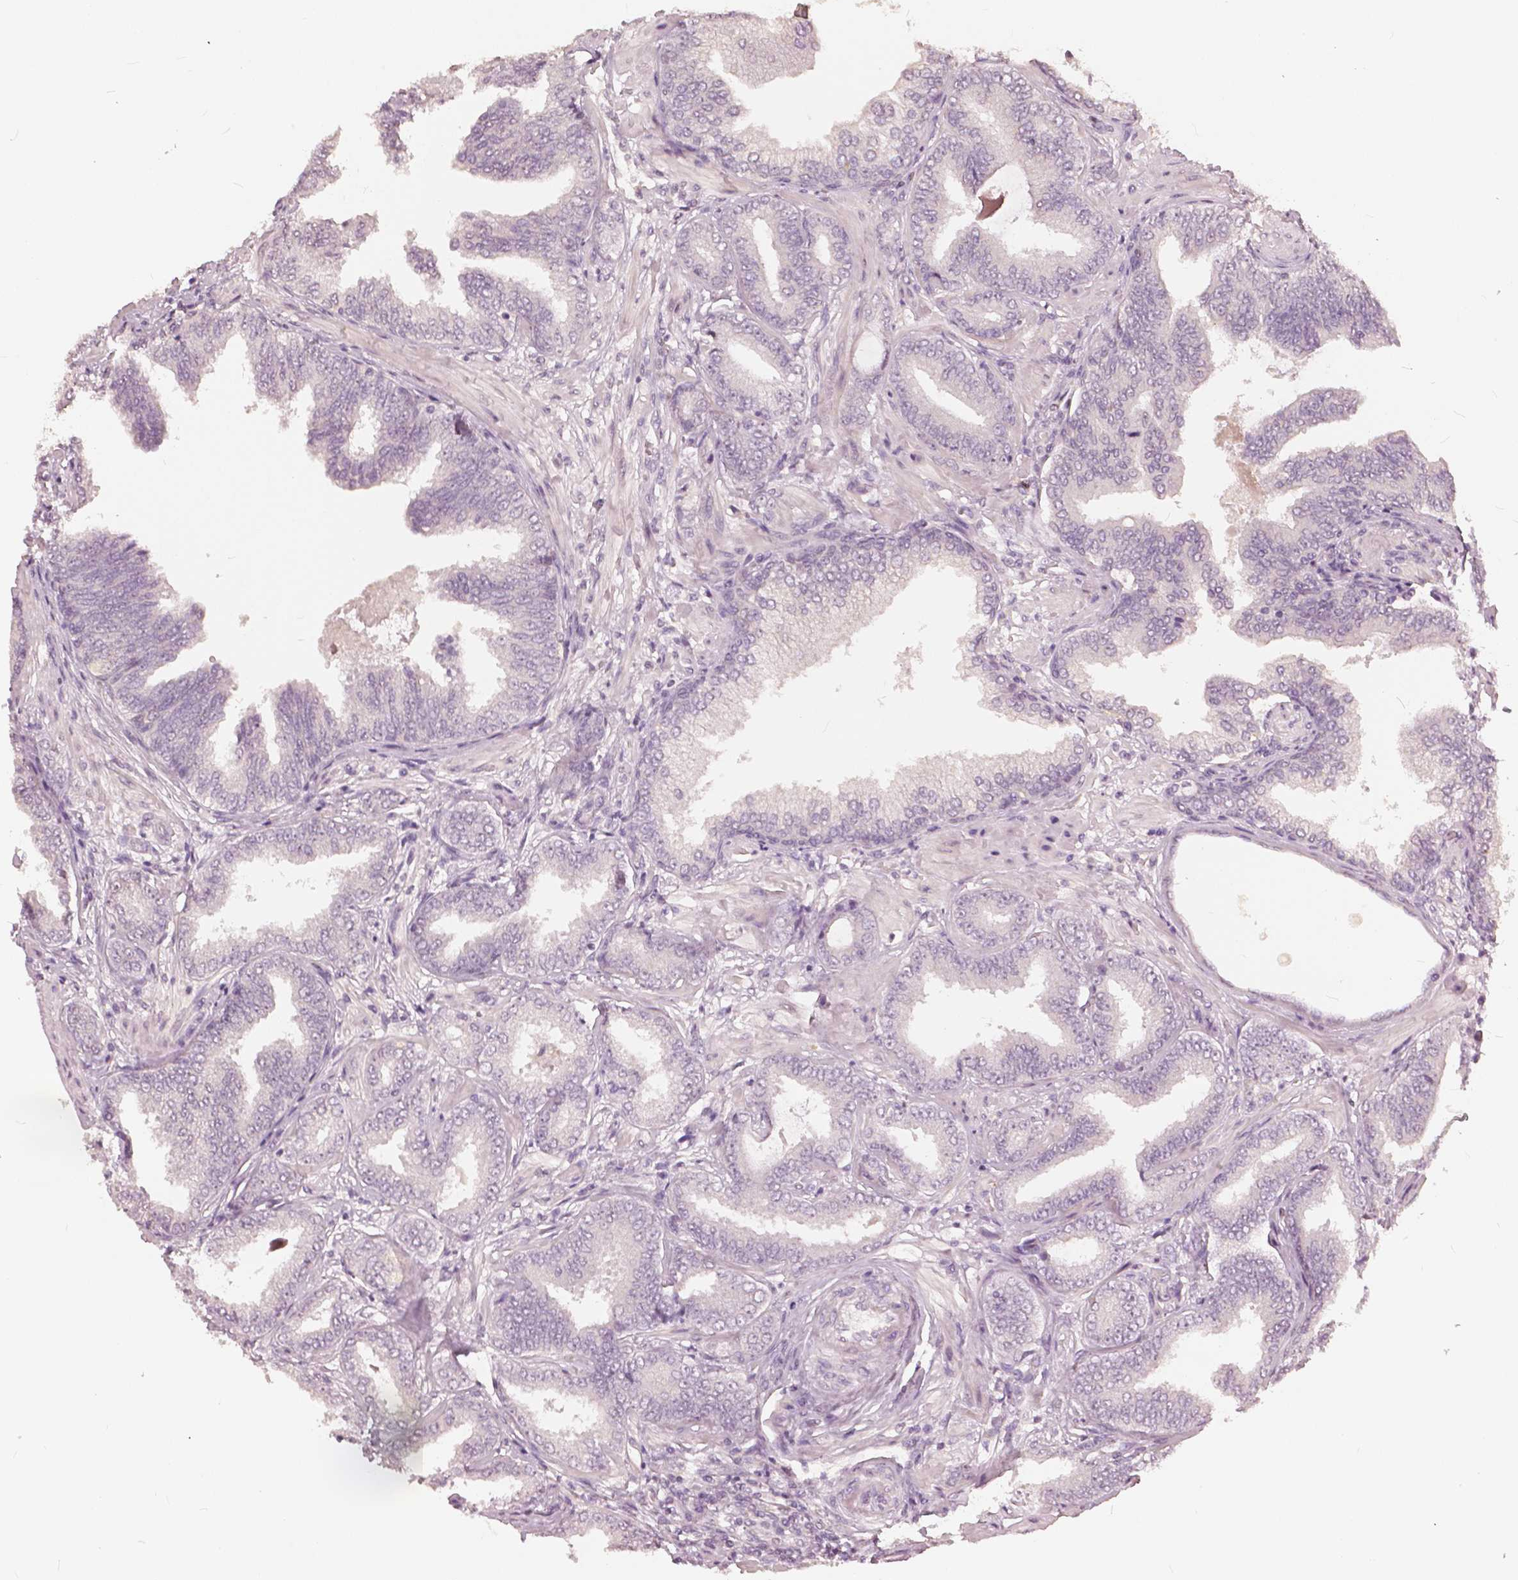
{"staining": {"intensity": "negative", "quantity": "none", "location": "none"}, "tissue": "prostate cancer", "cell_type": "Tumor cells", "image_type": "cancer", "snomed": [{"axis": "morphology", "description": "Adenocarcinoma, Low grade"}, {"axis": "topography", "description": "Prostate"}], "caption": "Micrograph shows no protein positivity in tumor cells of prostate cancer (adenocarcinoma (low-grade)) tissue. (DAB immunohistochemistry (IHC), high magnification).", "gene": "NANOG", "patient": {"sex": "male", "age": 55}}